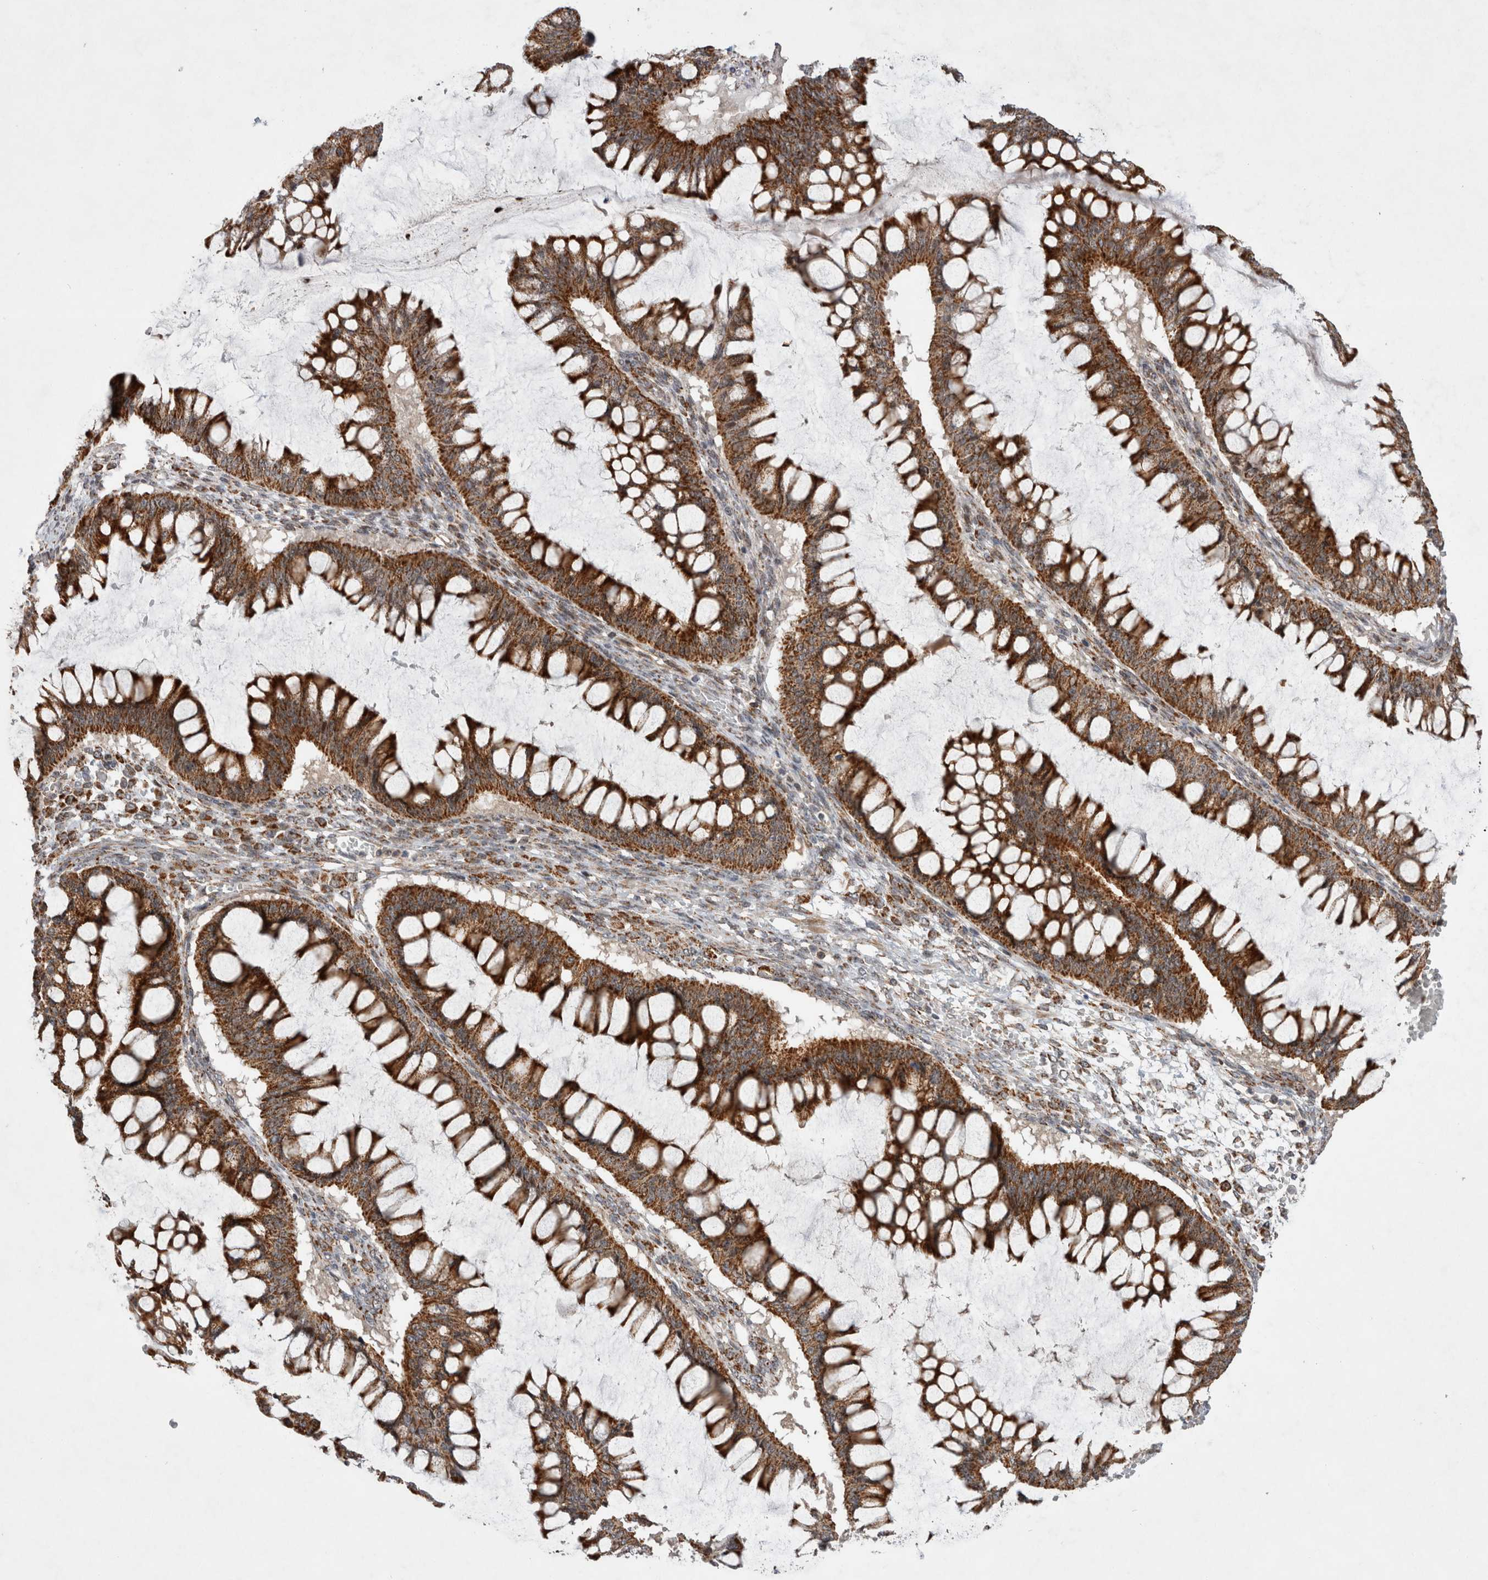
{"staining": {"intensity": "strong", "quantity": ">75%", "location": "cytoplasmic/membranous"}, "tissue": "ovarian cancer", "cell_type": "Tumor cells", "image_type": "cancer", "snomed": [{"axis": "morphology", "description": "Cystadenocarcinoma, mucinous, NOS"}, {"axis": "topography", "description": "Ovary"}], "caption": "Ovarian mucinous cystadenocarcinoma was stained to show a protein in brown. There is high levels of strong cytoplasmic/membranous staining in about >75% of tumor cells. (Stains: DAB in brown, nuclei in blue, Microscopy: brightfield microscopy at high magnification).", "gene": "MRPL37", "patient": {"sex": "female", "age": 73}}